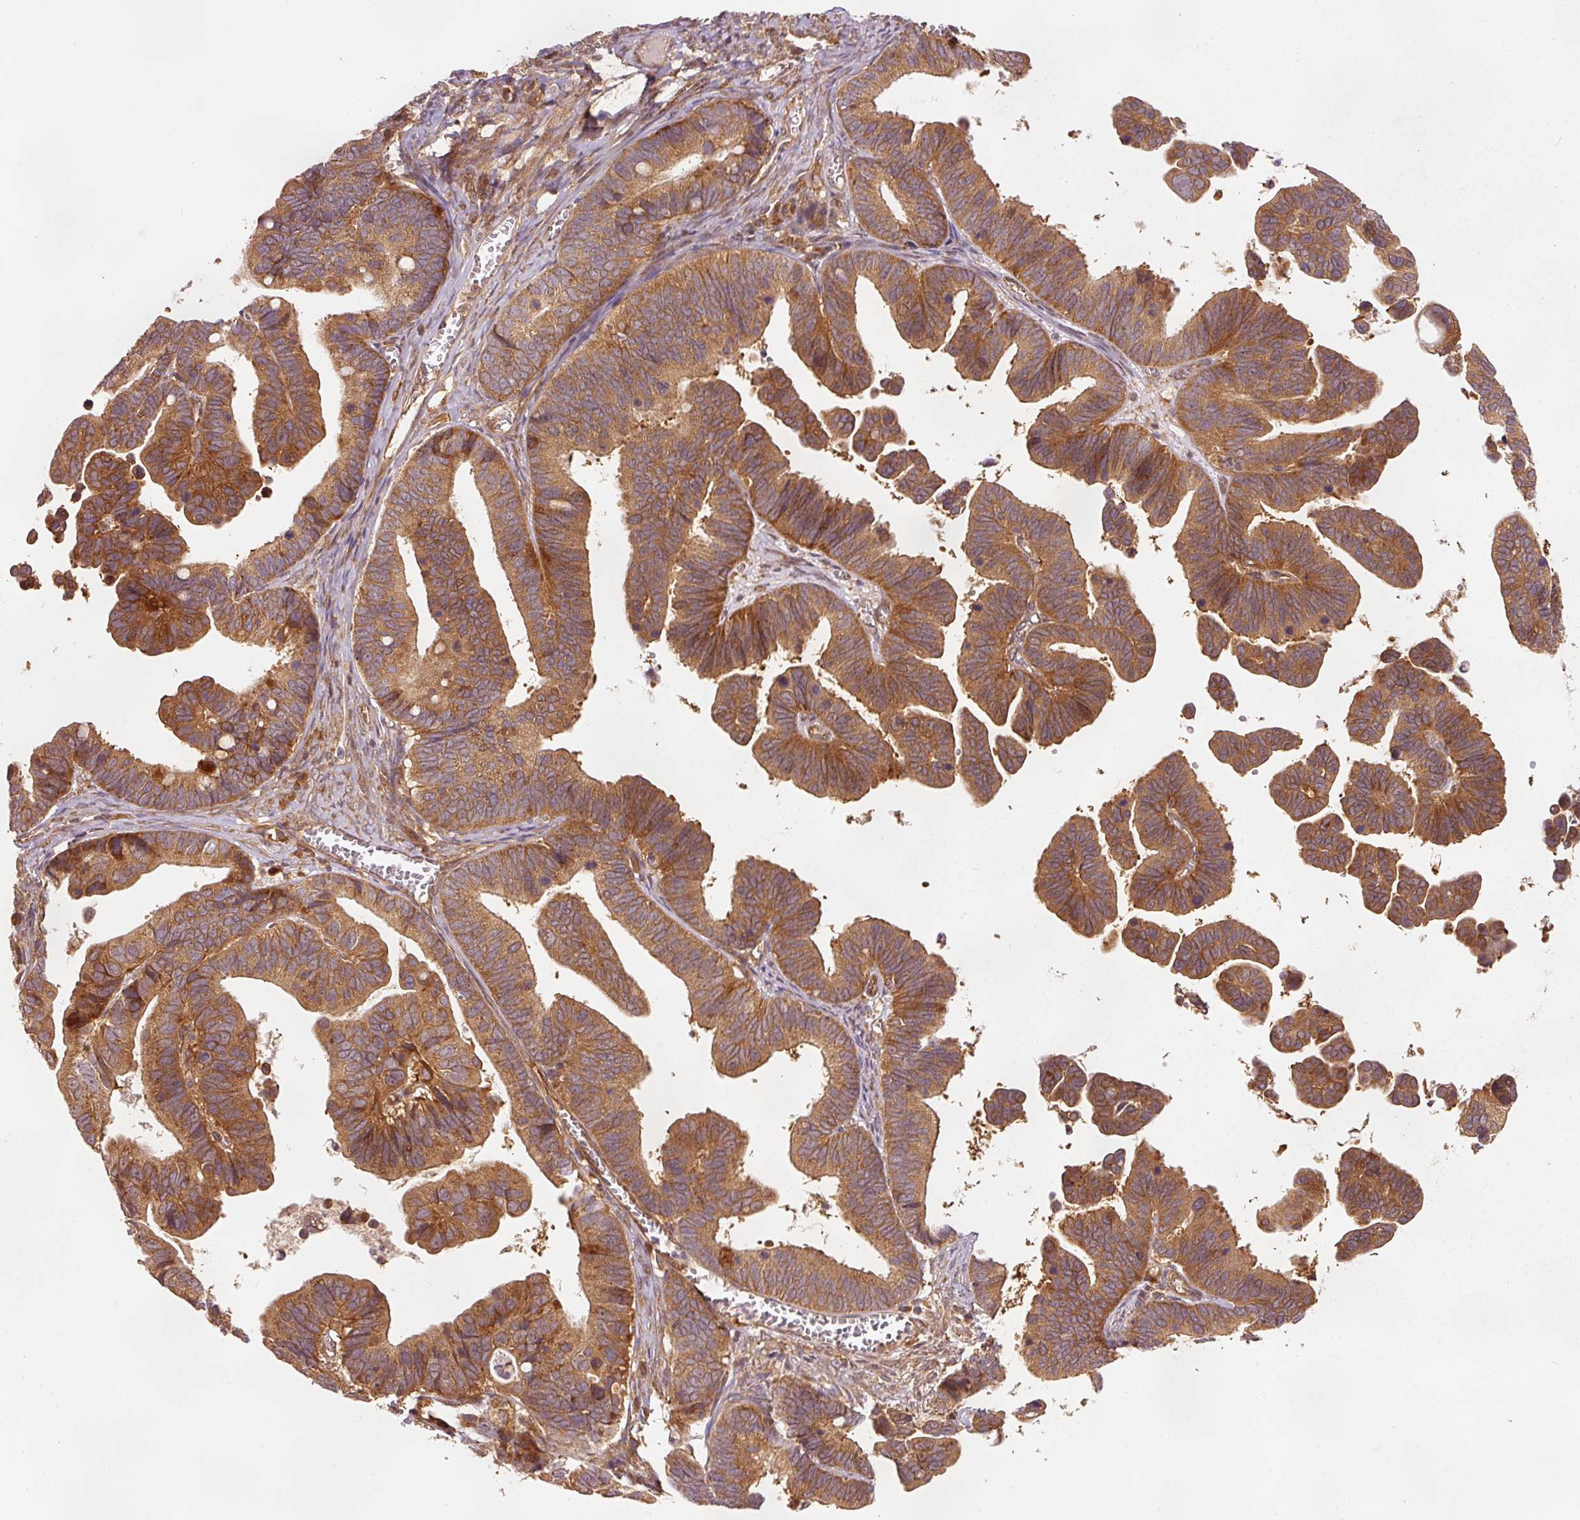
{"staining": {"intensity": "moderate", "quantity": ">75%", "location": "cytoplasmic/membranous"}, "tissue": "ovarian cancer", "cell_type": "Tumor cells", "image_type": "cancer", "snomed": [{"axis": "morphology", "description": "Cystadenocarcinoma, serous, NOS"}, {"axis": "topography", "description": "Ovary"}], "caption": "DAB immunohistochemical staining of human ovarian cancer demonstrates moderate cytoplasmic/membranous protein expression in approximately >75% of tumor cells.", "gene": "EIF3B", "patient": {"sex": "female", "age": 56}}